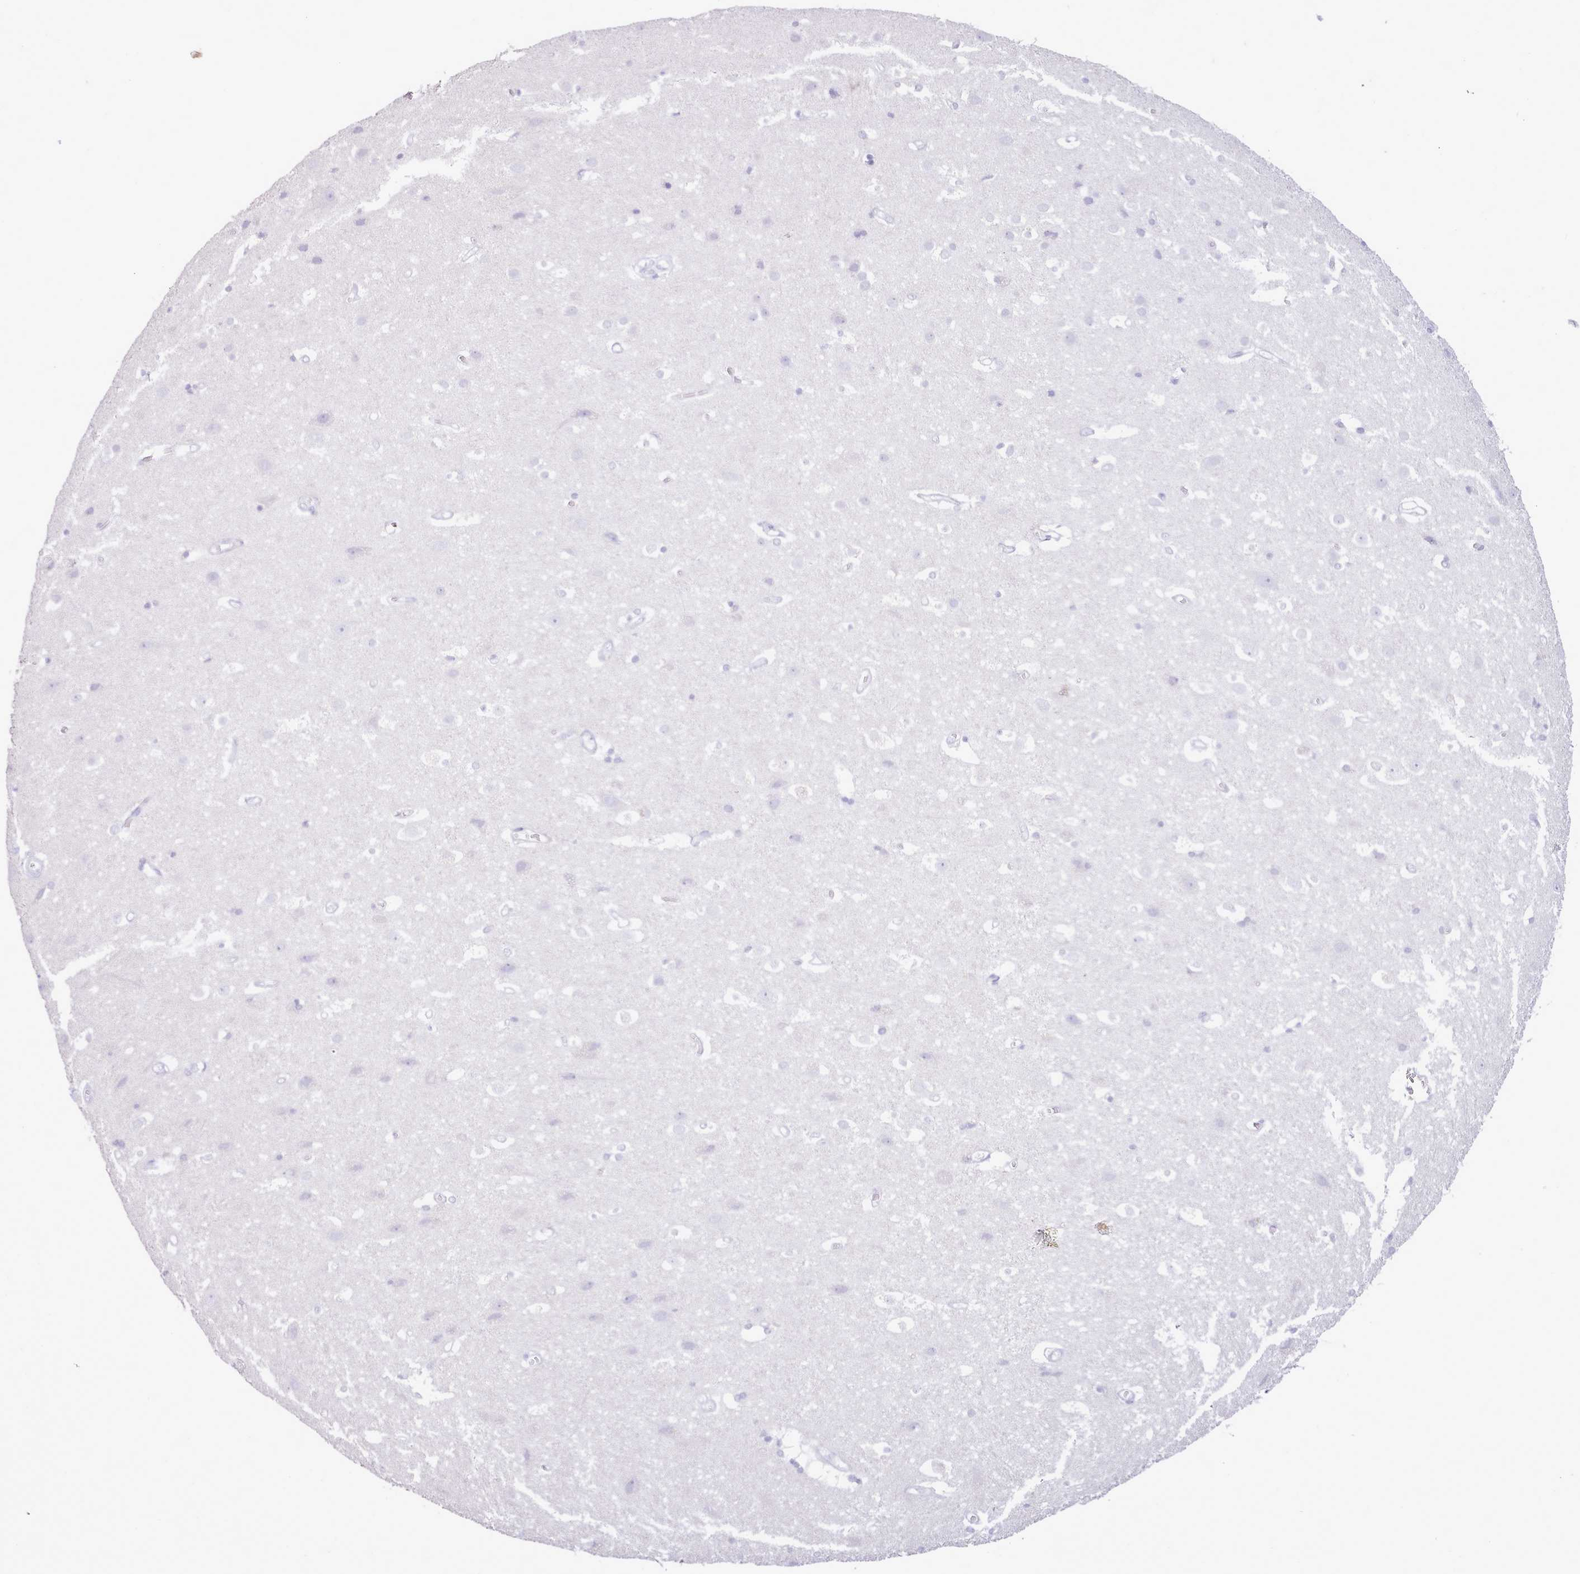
{"staining": {"intensity": "negative", "quantity": "none", "location": "none"}, "tissue": "cerebral cortex", "cell_type": "Endothelial cells", "image_type": "normal", "snomed": [{"axis": "morphology", "description": "Normal tissue, NOS"}, {"axis": "topography", "description": "Cerebral cortex"}], "caption": "High magnification brightfield microscopy of benign cerebral cortex stained with DAB (brown) and counterstained with hematoxylin (blue): endothelial cells show no significant expression. (DAB immunohistochemistry, high magnification).", "gene": "CCL1", "patient": {"sex": "male", "age": 54}}